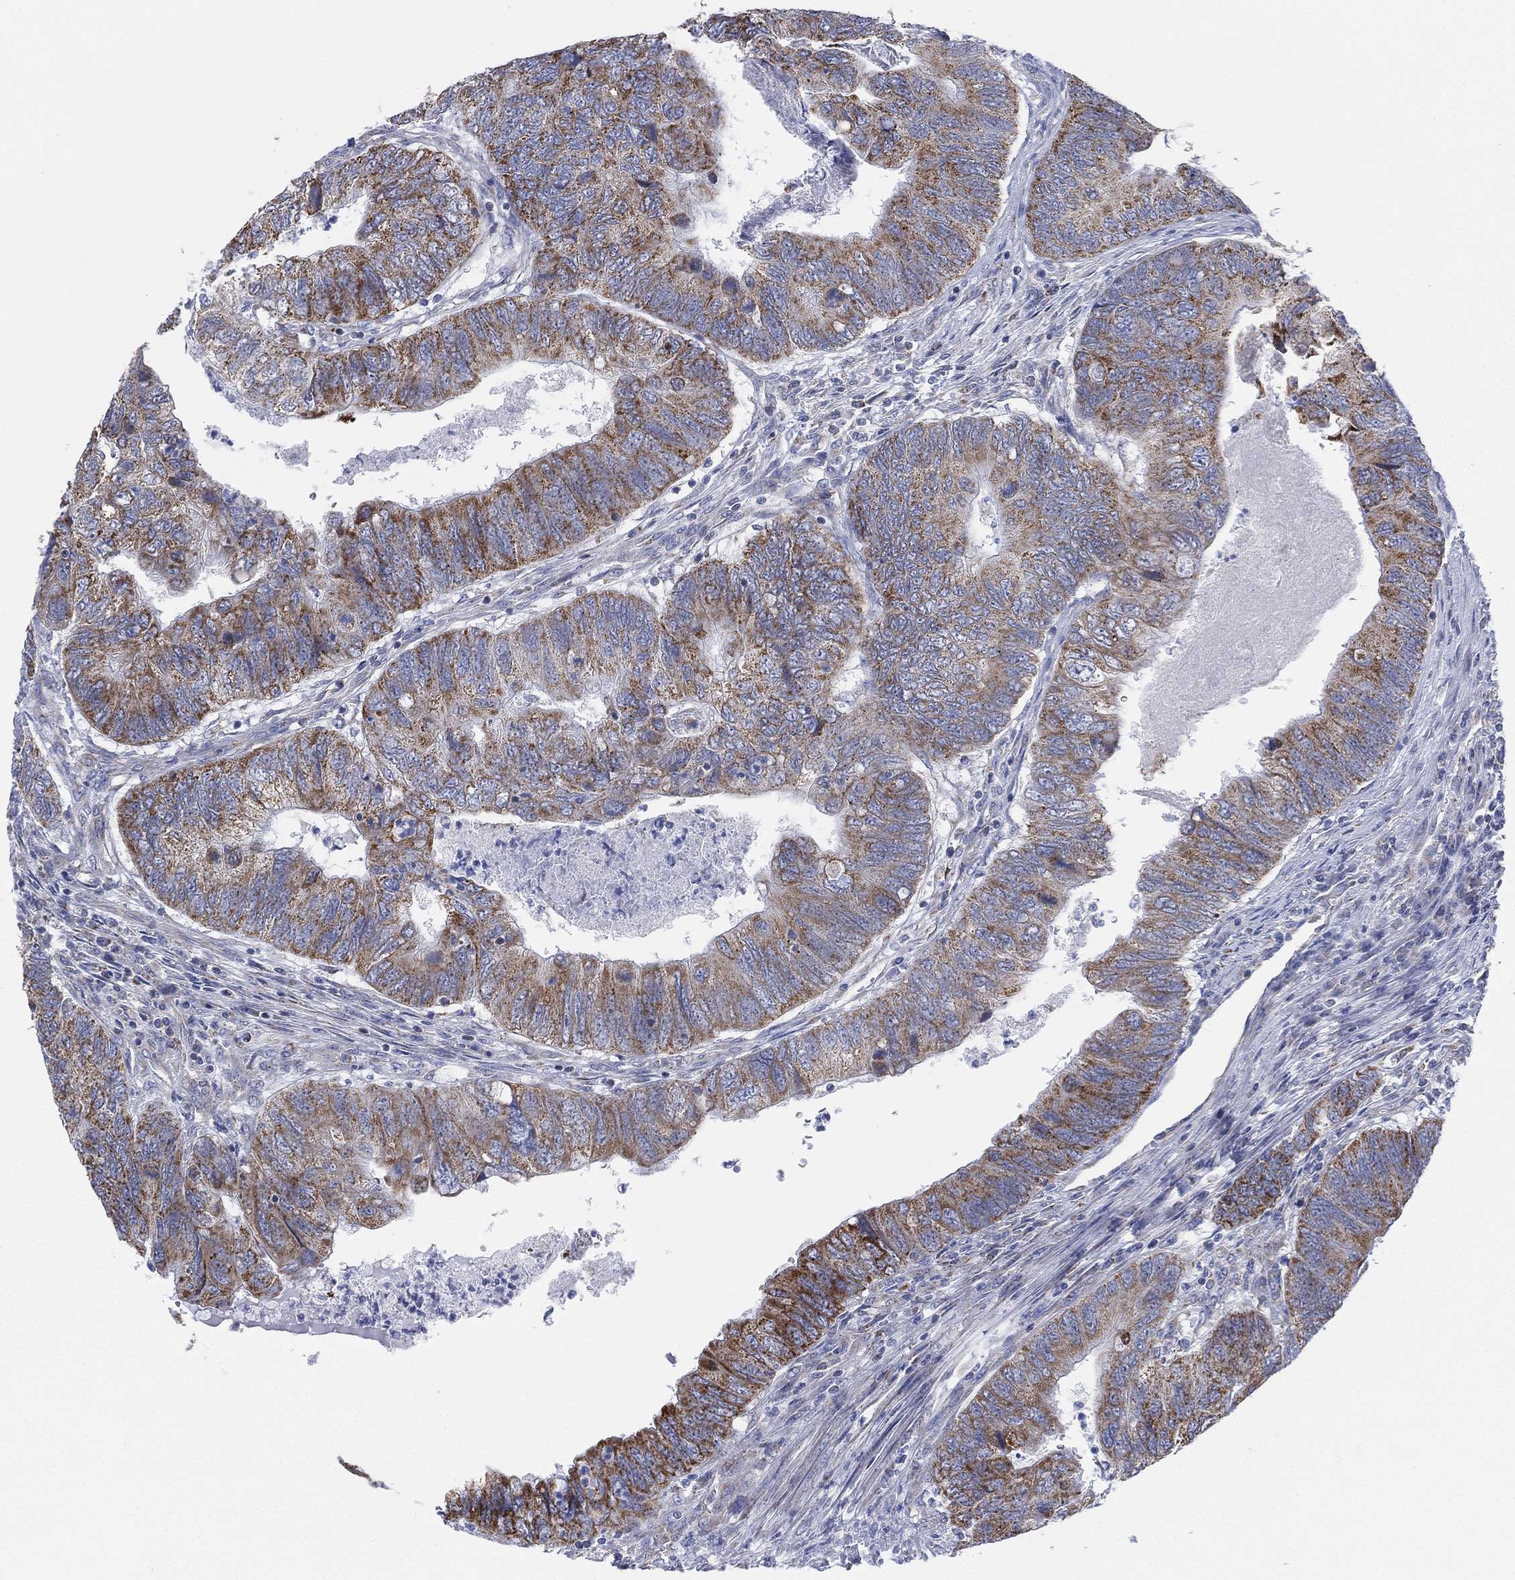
{"staining": {"intensity": "moderate", "quantity": "<25%", "location": "cytoplasmic/membranous"}, "tissue": "colorectal cancer", "cell_type": "Tumor cells", "image_type": "cancer", "snomed": [{"axis": "morphology", "description": "Adenocarcinoma, NOS"}, {"axis": "topography", "description": "Colon"}], "caption": "This photomicrograph shows colorectal cancer stained with IHC to label a protein in brown. The cytoplasmic/membranous of tumor cells show moderate positivity for the protein. Nuclei are counter-stained blue.", "gene": "INA", "patient": {"sex": "female", "age": 67}}